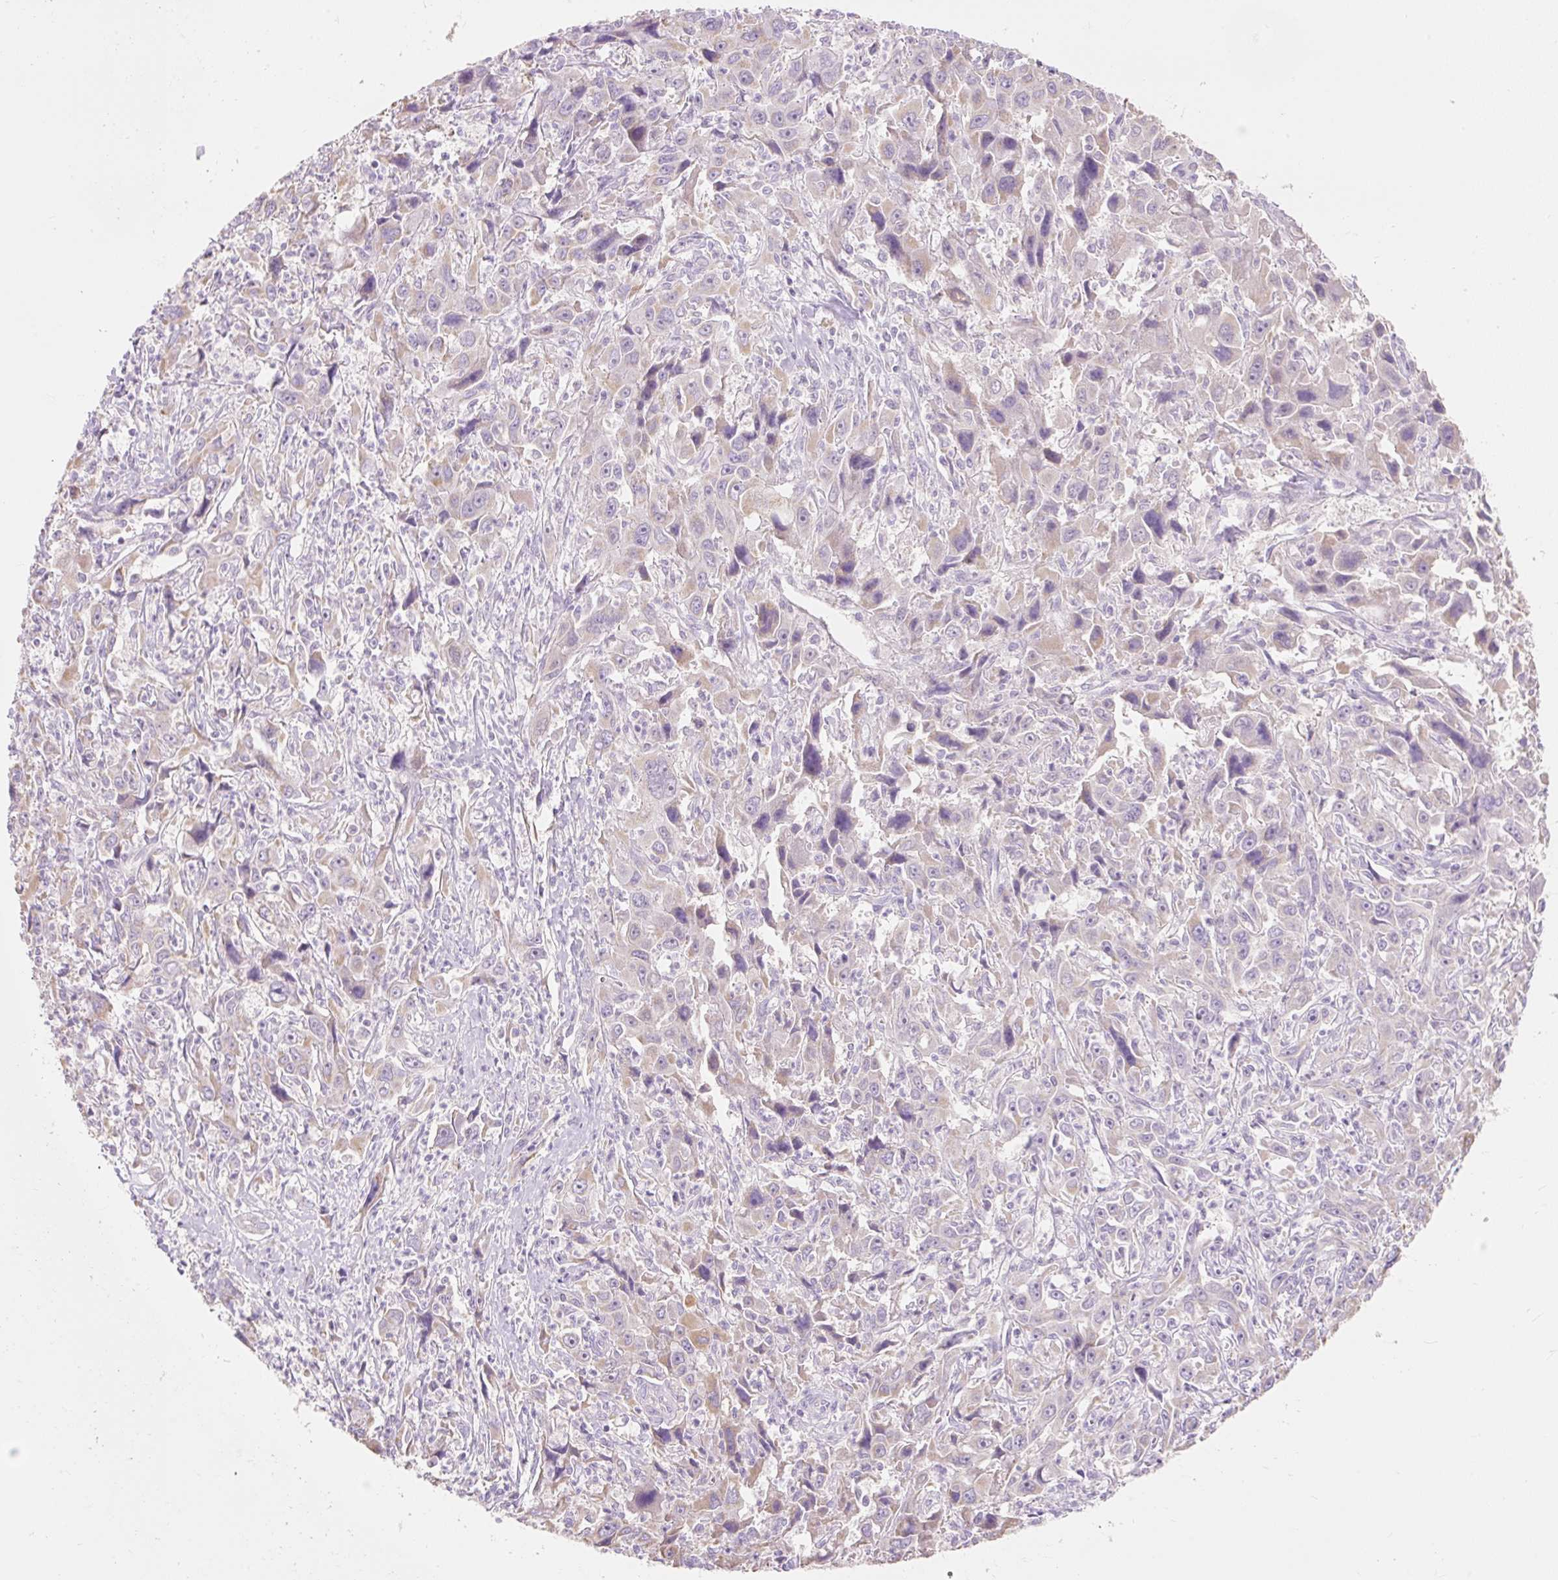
{"staining": {"intensity": "weak", "quantity": "25%-75%", "location": "cytoplasmic/membranous"}, "tissue": "liver cancer", "cell_type": "Tumor cells", "image_type": "cancer", "snomed": [{"axis": "morphology", "description": "Carcinoma, Hepatocellular, NOS"}, {"axis": "topography", "description": "Liver"}], "caption": "Liver hepatocellular carcinoma stained with immunohistochemistry (IHC) shows weak cytoplasmic/membranous positivity in approximately 25%-75% of tumor cells.", "gene": "DHX35", "patient": {"sex": "male", "age": 63}}